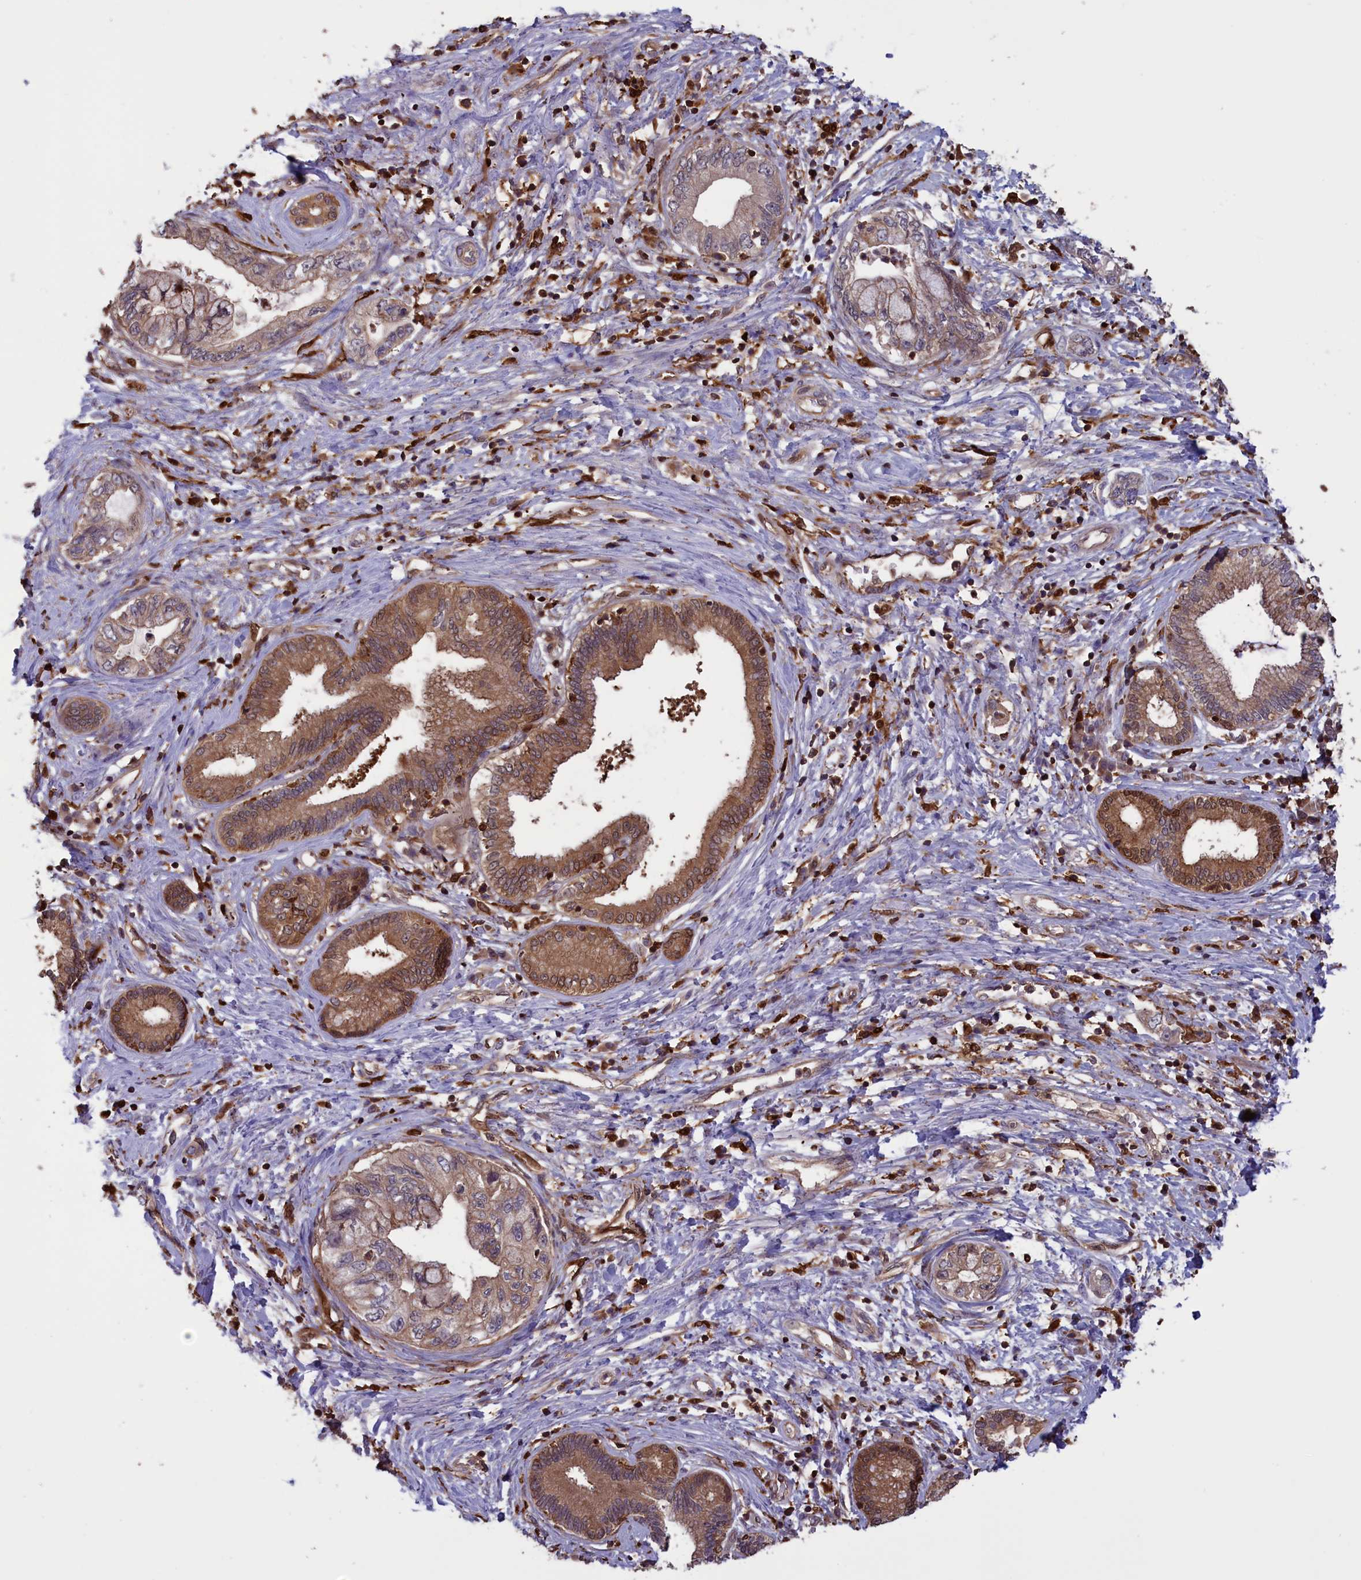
{"staining": {"intensity": "moderate", "quantity": "25%-75%", "location": "cytoplasmic/membranous"}, "tissue": "pancreatic cancer", "cell_type": "Tumor cells", "image_type": "cancer", "snomed": [{"axis": "morphology", "description": "Adenocarcinoma, NOS"}, {"axis": "topography", "description": "Pancreas"}], "caption": "High-power microscopy captured an IHC image of pancreatic cancer, revealing moderate cytoplasmic/membranous expression in about 25%-75% of tumor cells.", "gene": "ARHGAP18", "patient": {"sex": "female", "age": 73}}